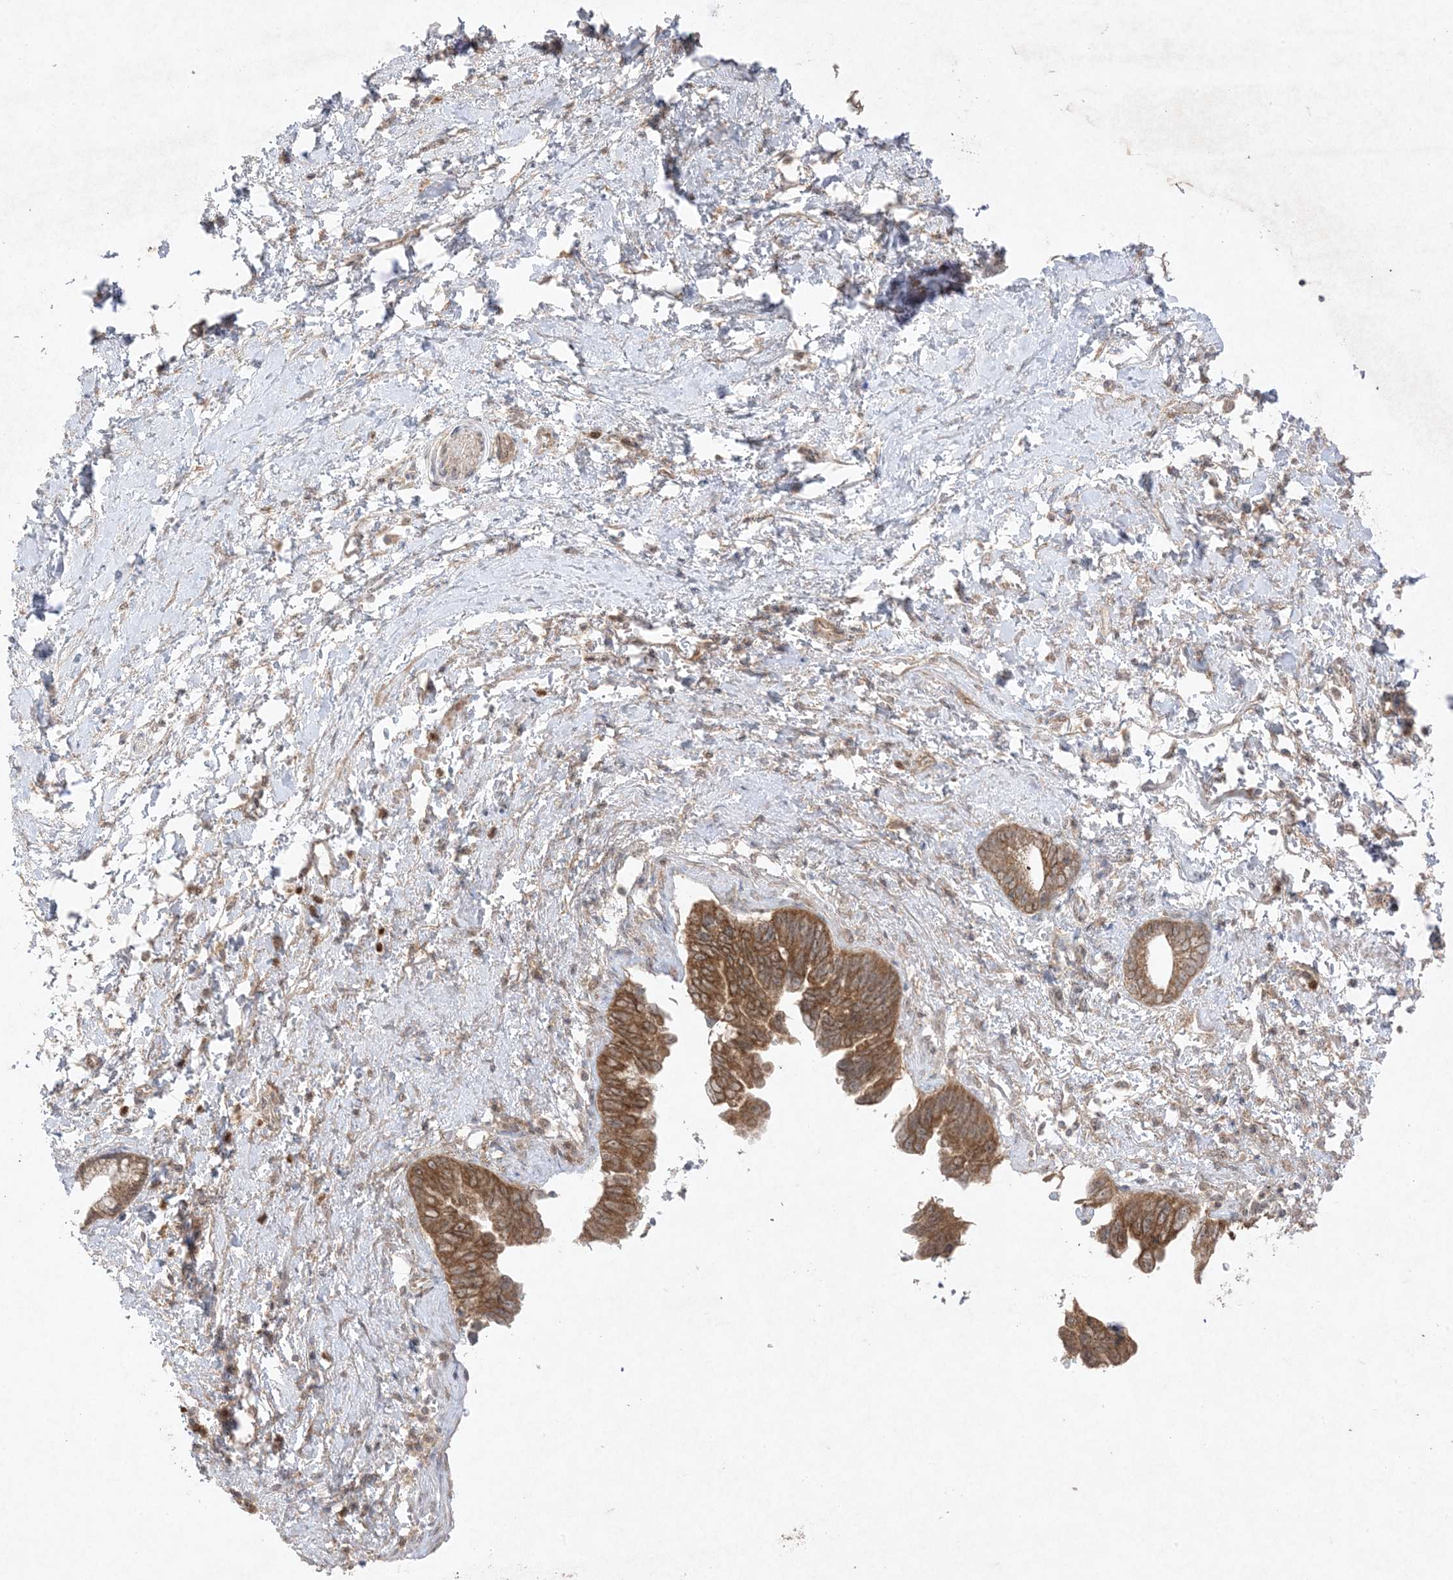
{"staining": {"intensity": "moderate", "quantity": ">75%", "location": "cytoplasmic/membranous"}, "tissue": "pancreatic cancer", "cell_type": "Tumor cells", "image_type": "cancer", "snomed": [{"axis": "morphology", "description": "Adenocarcinoma, NOS"}, {"axis": "topography", "description": "Pancreas"}], "caption": "Protein expression analysis of human adenocarcinoma (pancreatic) reveals moderate cytoplasmic/membranous expression in approximately >75% of tumor cells.", "gene": "UBE2C", "patient": {"sex": "female", "age": 72}}